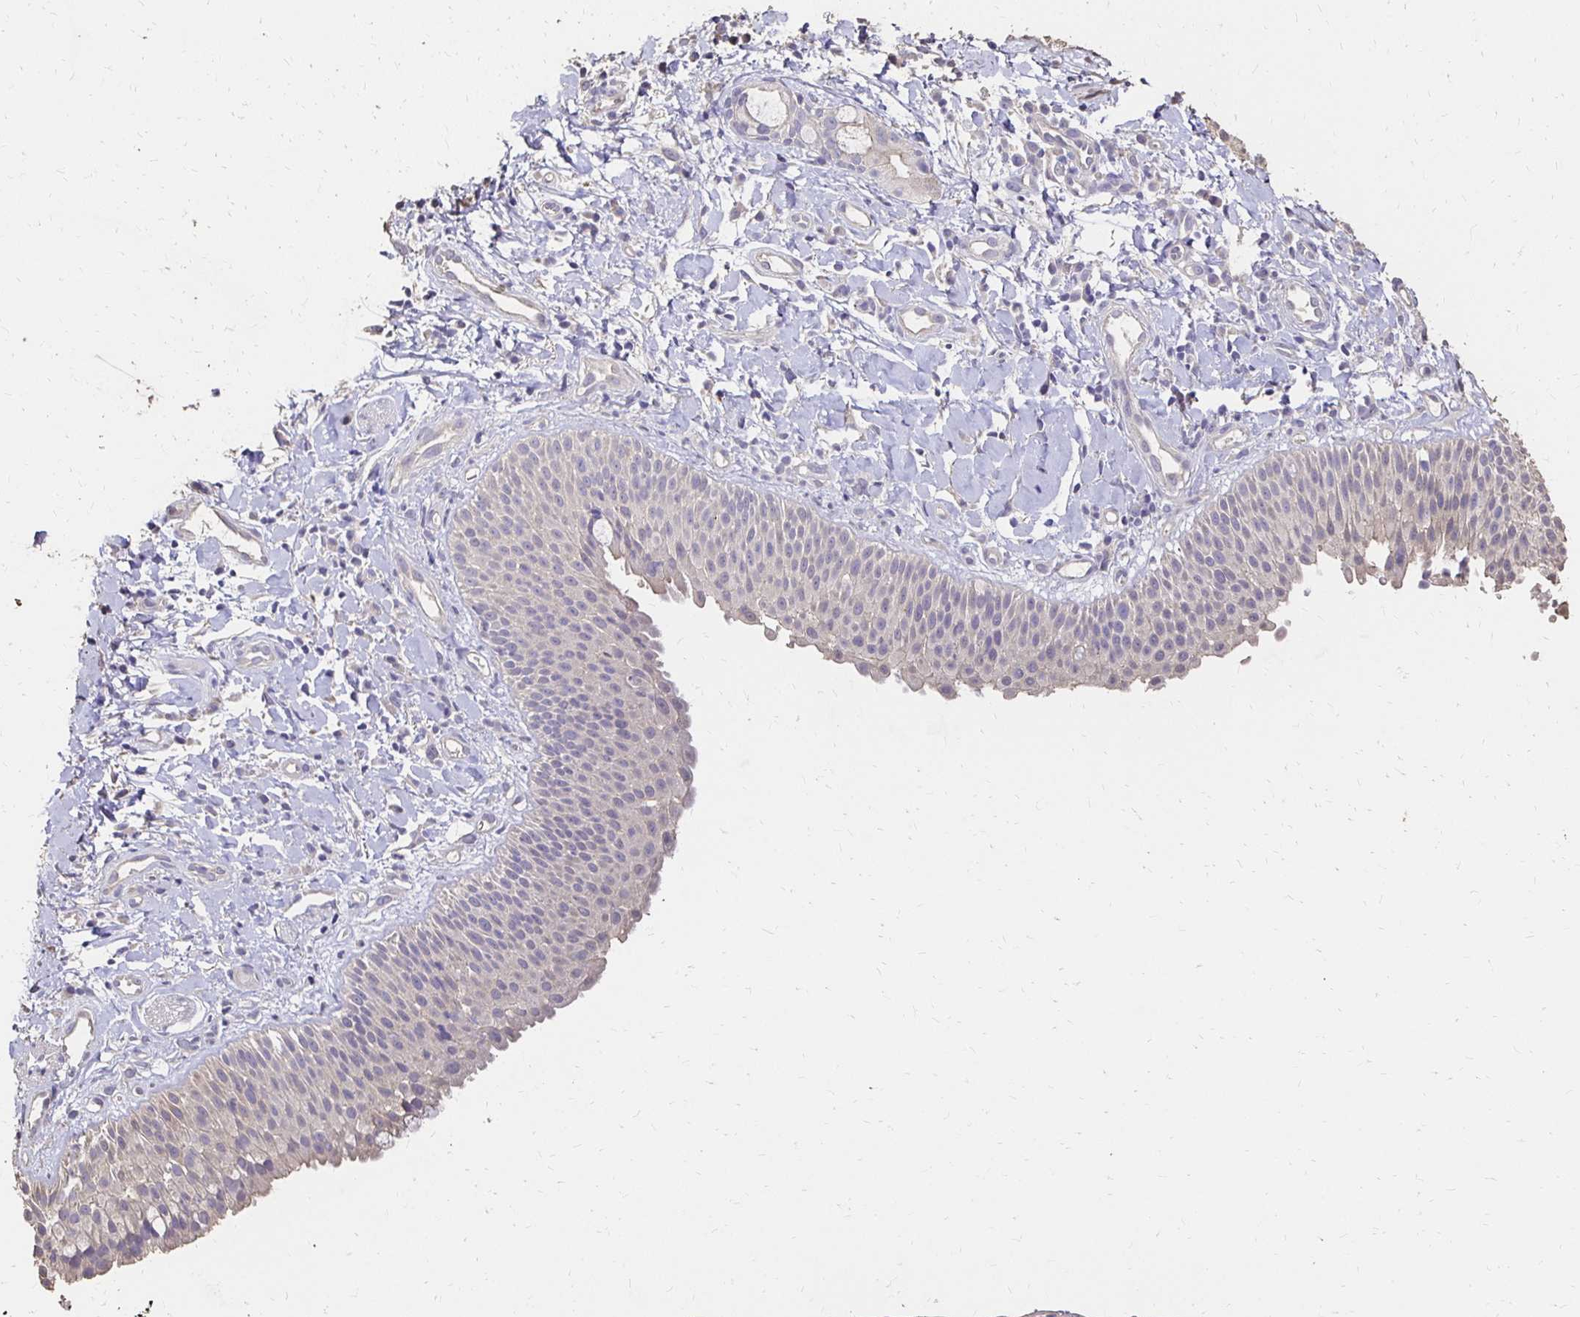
{"staining": {"intensity": "weak", "quantity": "<25%", "location": "cytoplasmic/membranous"}, "tissue": "nasopharynx", "cell_type": "Respiratory epithelial cells", "image_type": "normal", "snomed": [{"axis": "morphology", "description": "Normal tissue, NOS"}, {"axis": "morphology", "description": "Inflammation, NOS"}, {"axis": "topography", "description": "Nasopharynx"}], "caption": "High magnification brightfield microscopy of benign nasopharynx stained with DAB (3,3'-diaminobenzidine) (brown) and counterstained with hematoxylin (blue): respiratory epithelial cells show no significant staining. (IHC, brightfield microscopy, high magnification).", "gene": "UGT1A6", "patient": {"sex": "male", "age": 54}}